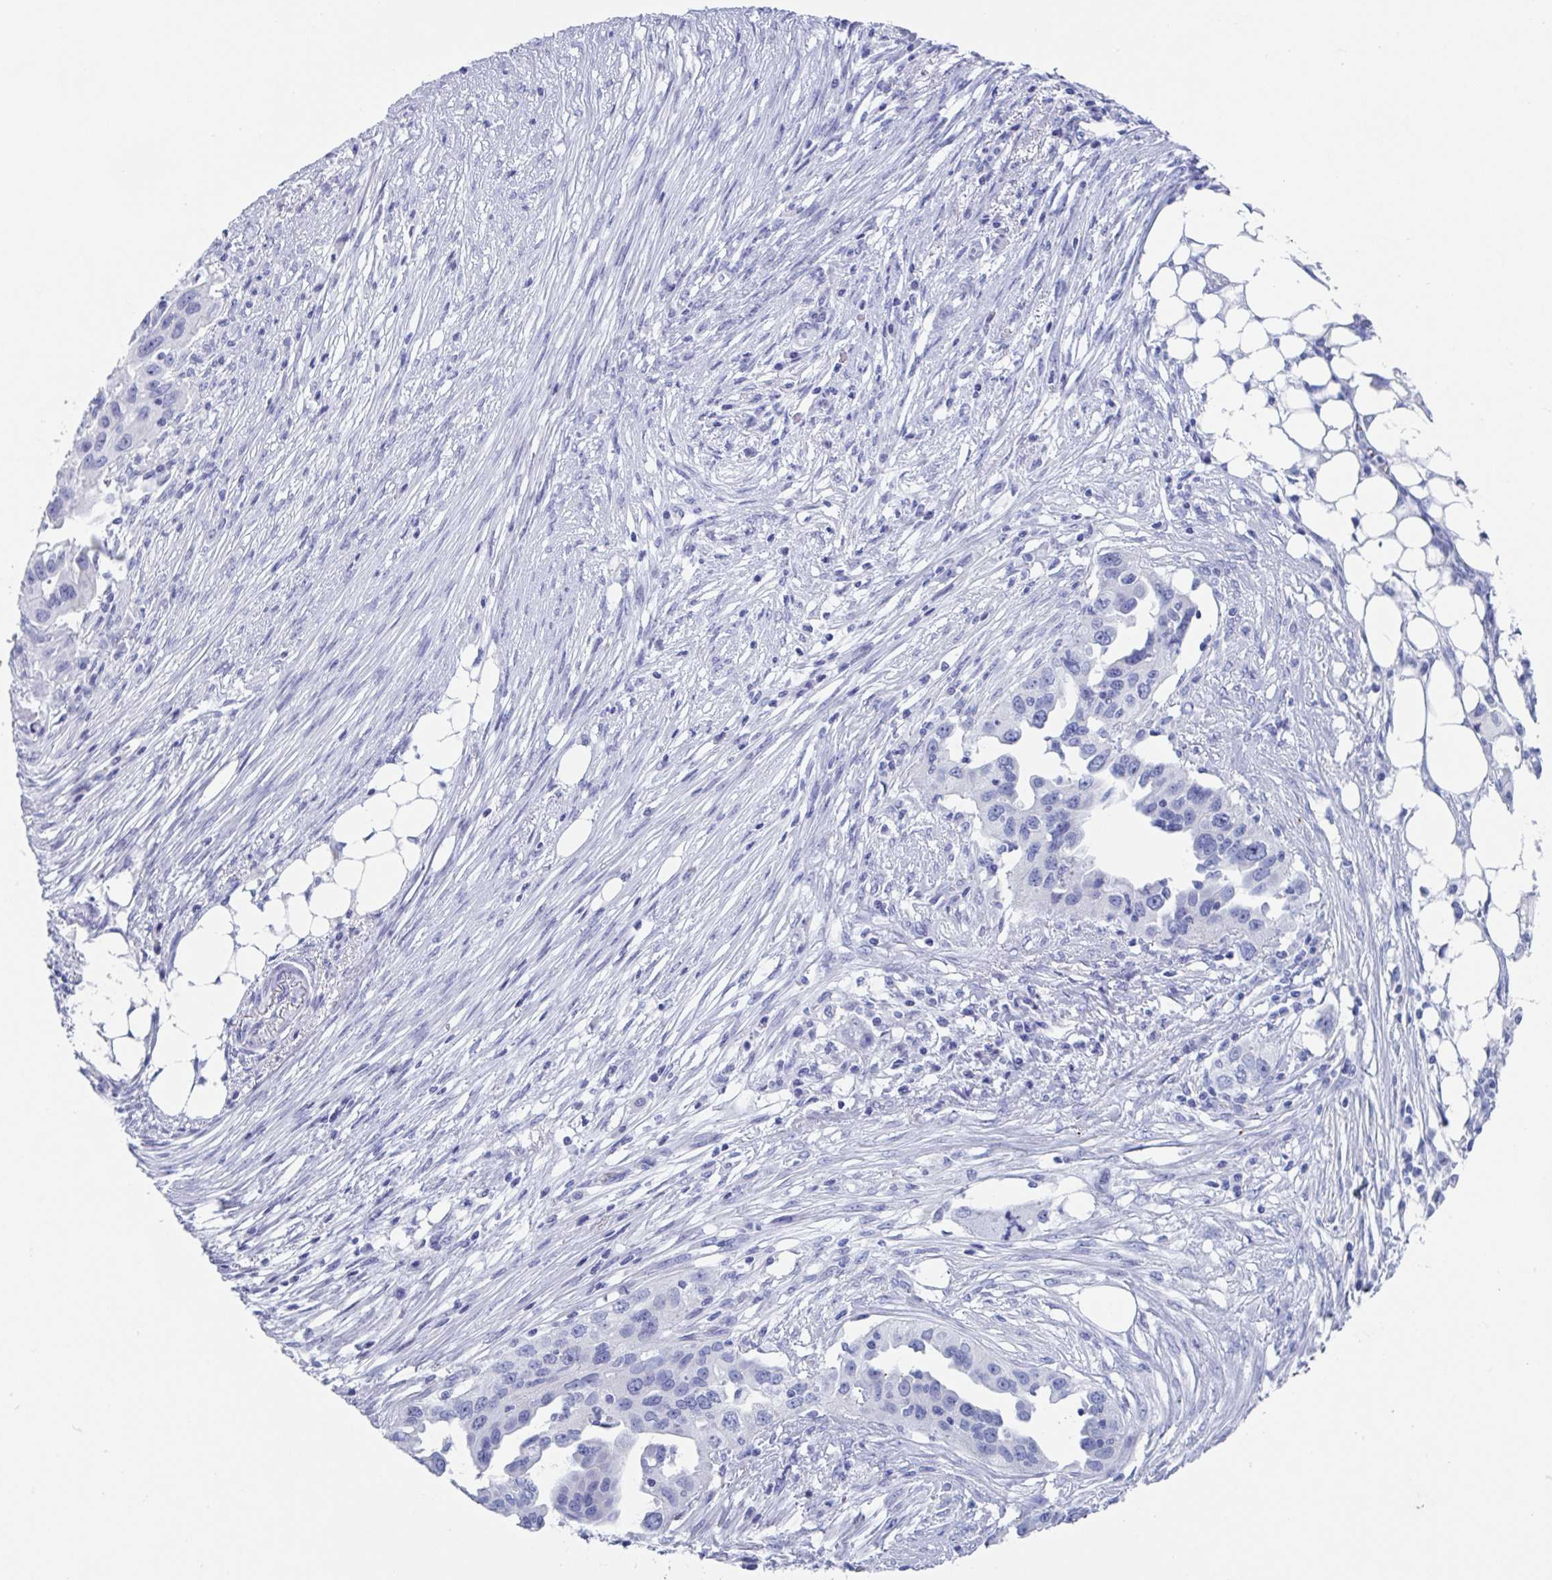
{"staining": {"intensity": "negative", "quantity": "none", "location": "none"}, "tissue": "ovarian cancer", "cell_type": "Tumor cells", "image_type": "cancer", "snomed": [{"axis": "morphology", "description": "Carcinoma, endometroid"}, {"axis": "morphology", "description": "Cystadenocarcinoma, serous, NOS"}, {"axis": "topography", "description": "Ovary"}], "caption": "Tumor cells show no significant expression in ovarian cancer.", "gene": "ZPBP", "patient": {"sex": "female", "age": 45}}